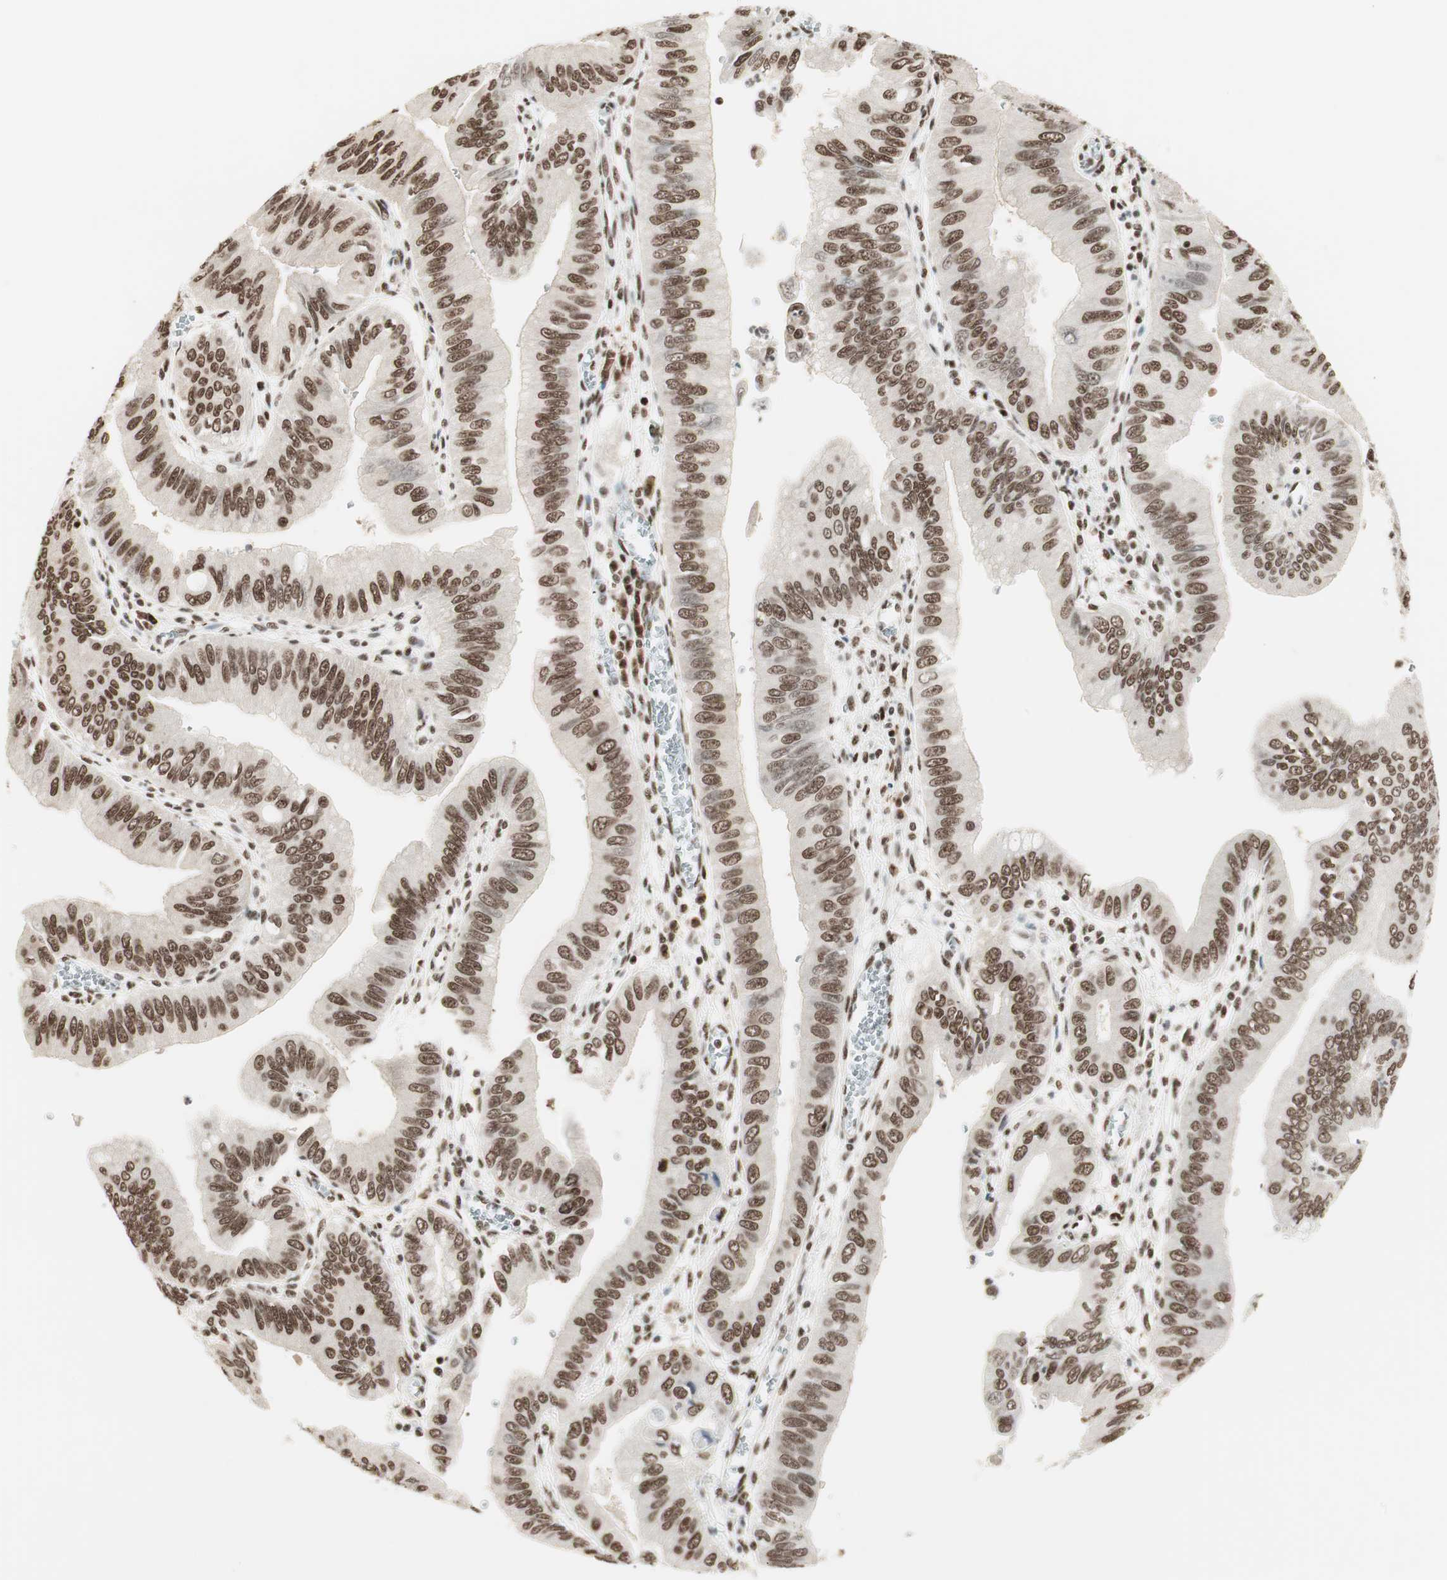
{"staining": {"intensity": "moderate", "quantity": ">75%", "location": "nuclear"}, "tissue": "pancreatic cancer", "cell_type": "Tumor cells", "image_type": "cancer", "snomed": [{"axis": "morphology", "description": "Normal tissue, NOS"}, {"axis": "topography", "description": "Lymph node"}], "caption": "Human pancreatic cancer stained with a protein marker demonstrates moderate staining in tumor cells.", "gene": "SMARCE1", "patient": {"sex": "male", "age": 50}}